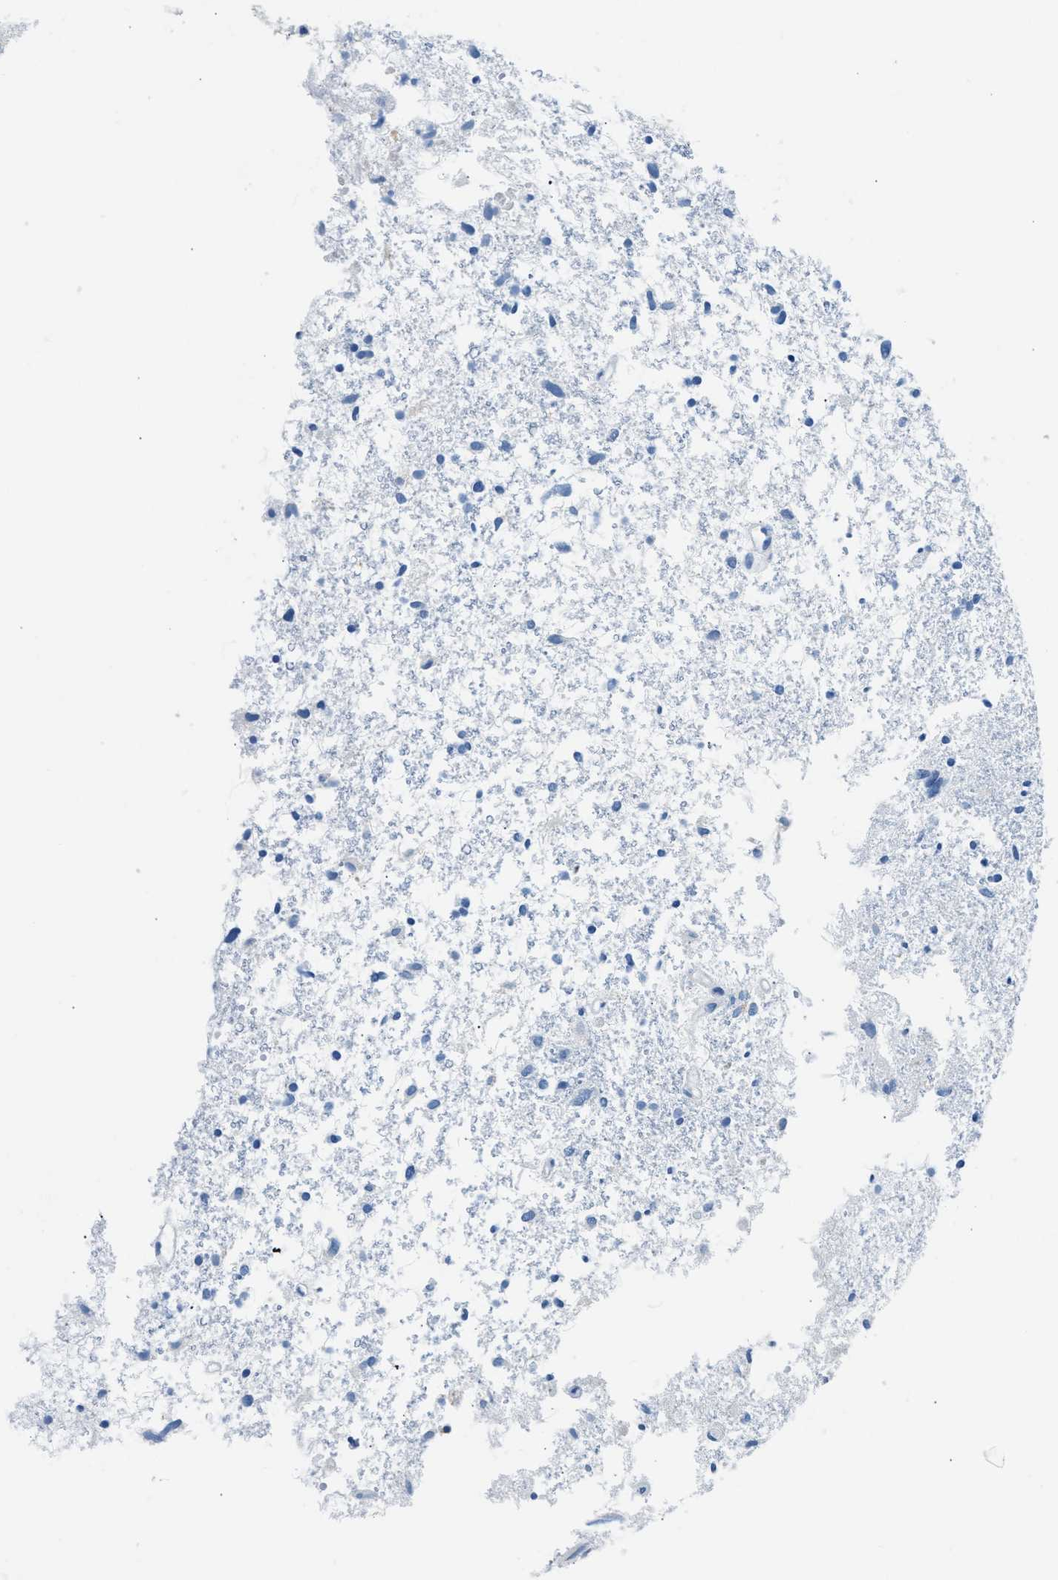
{"staining": {"intensity": "negative", "quantity": "none", "location": "none"}, "tissue": "glioma", "cell_type": "Tumor cells", "image_type": "cancer", "snomed": [{"axis": "morphology", "description": "Glioma, malignant, High grade"}, {"axis": "topography", "description": "Brain"}], "caption": "This is an immunohistochemistry (IHC) image of human high-grade glioma (malignant). There is no positivity in tumor cells.", "gene": "CLDN18", "patient": {"sex": "female", "age": 59}}